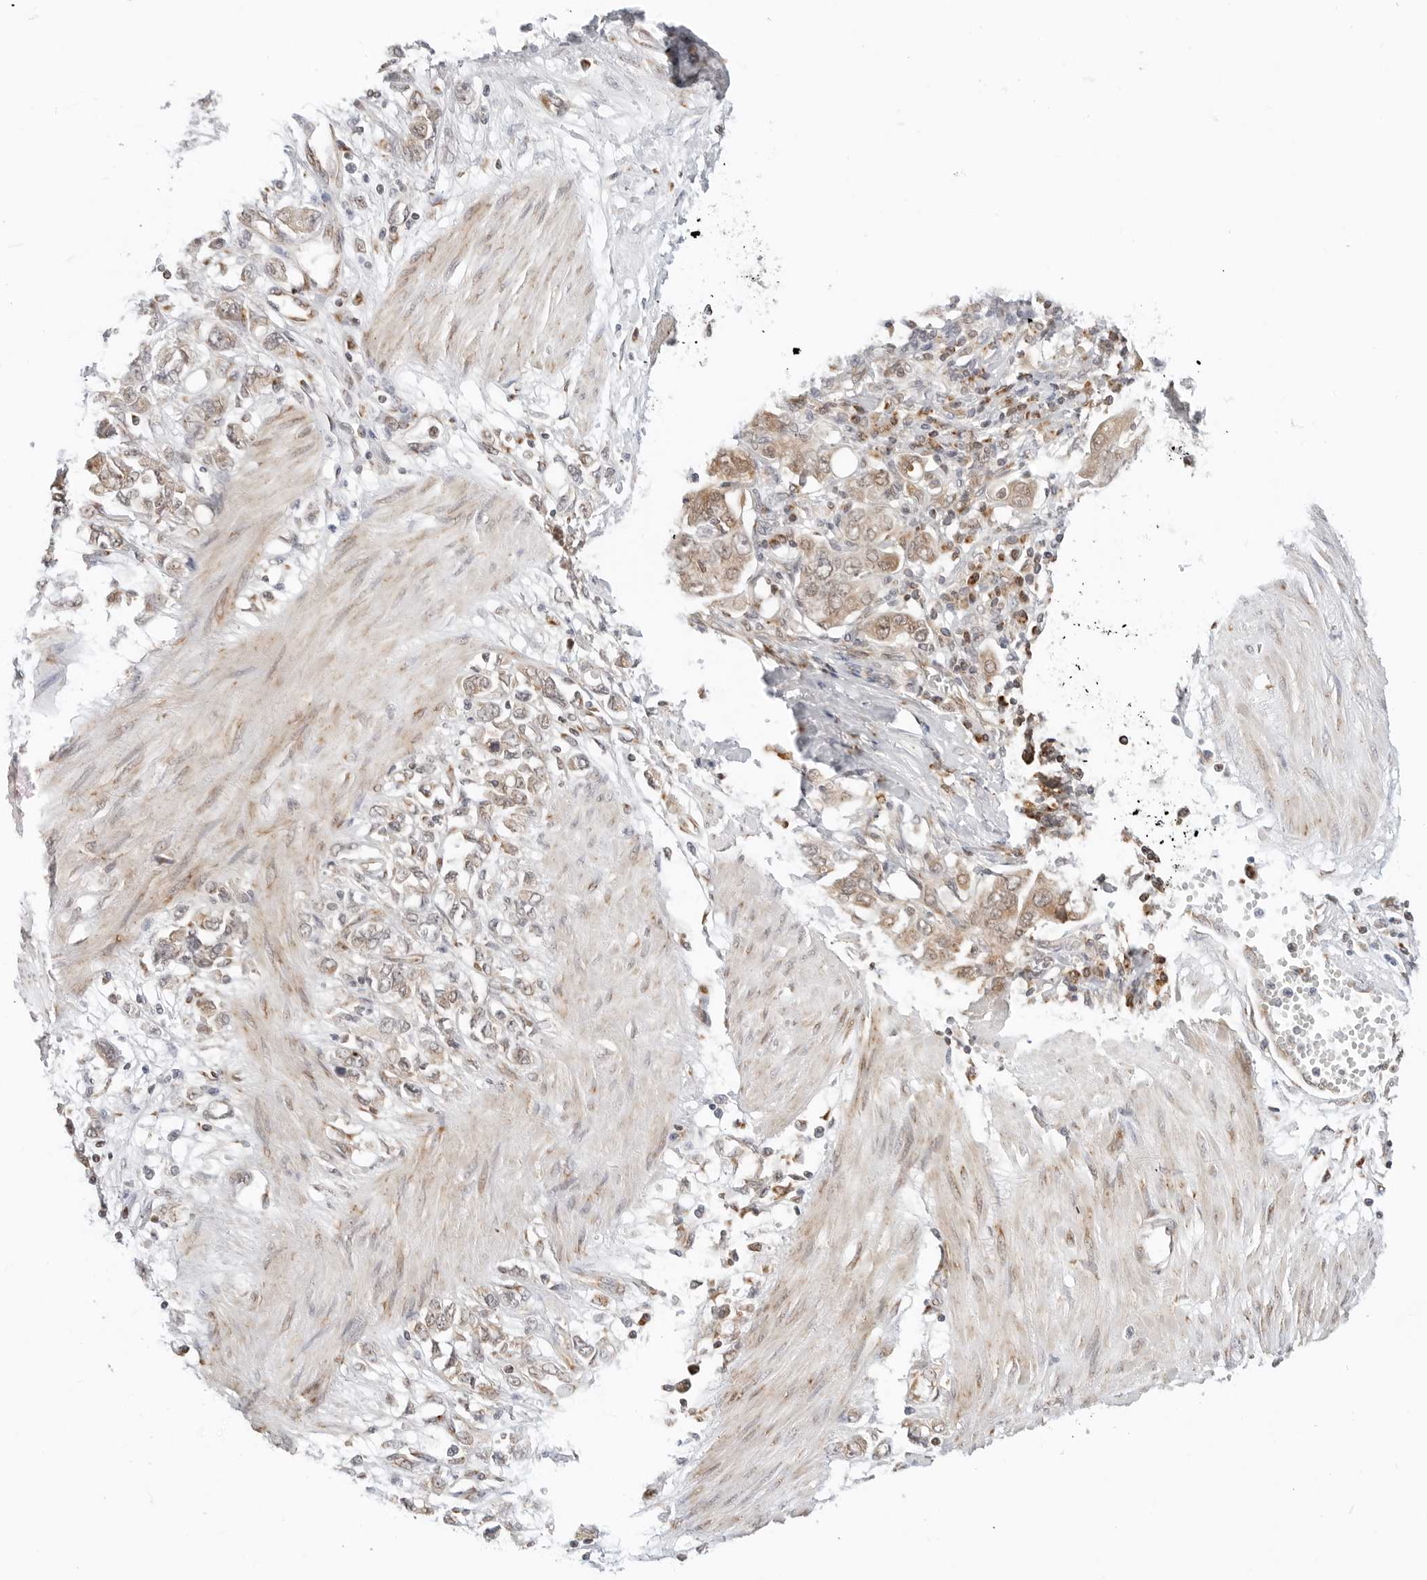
{"staining": {"intensity": "moderate", "quantity": "25%-75%", "location": "cytoplasmic/membranous"}, "tissue": "stomach cancer", "cell_type": "Tumor cells", "image_type": "cancer", "snomed": [{"axis": "morphology", "description": "Adenocarcinoma, NOS"}, {"axis": "topography", "description": "Stomach"}], "caption": "Stomach cancer stained with DAB immunohistochemistry exhibits medium levels of moderate cytoplasmic/membranous staining in approximately 25%-75% of tumor cells.", "gene": "POLR3GL", "patient": {"sex": "female", "age": 76}}